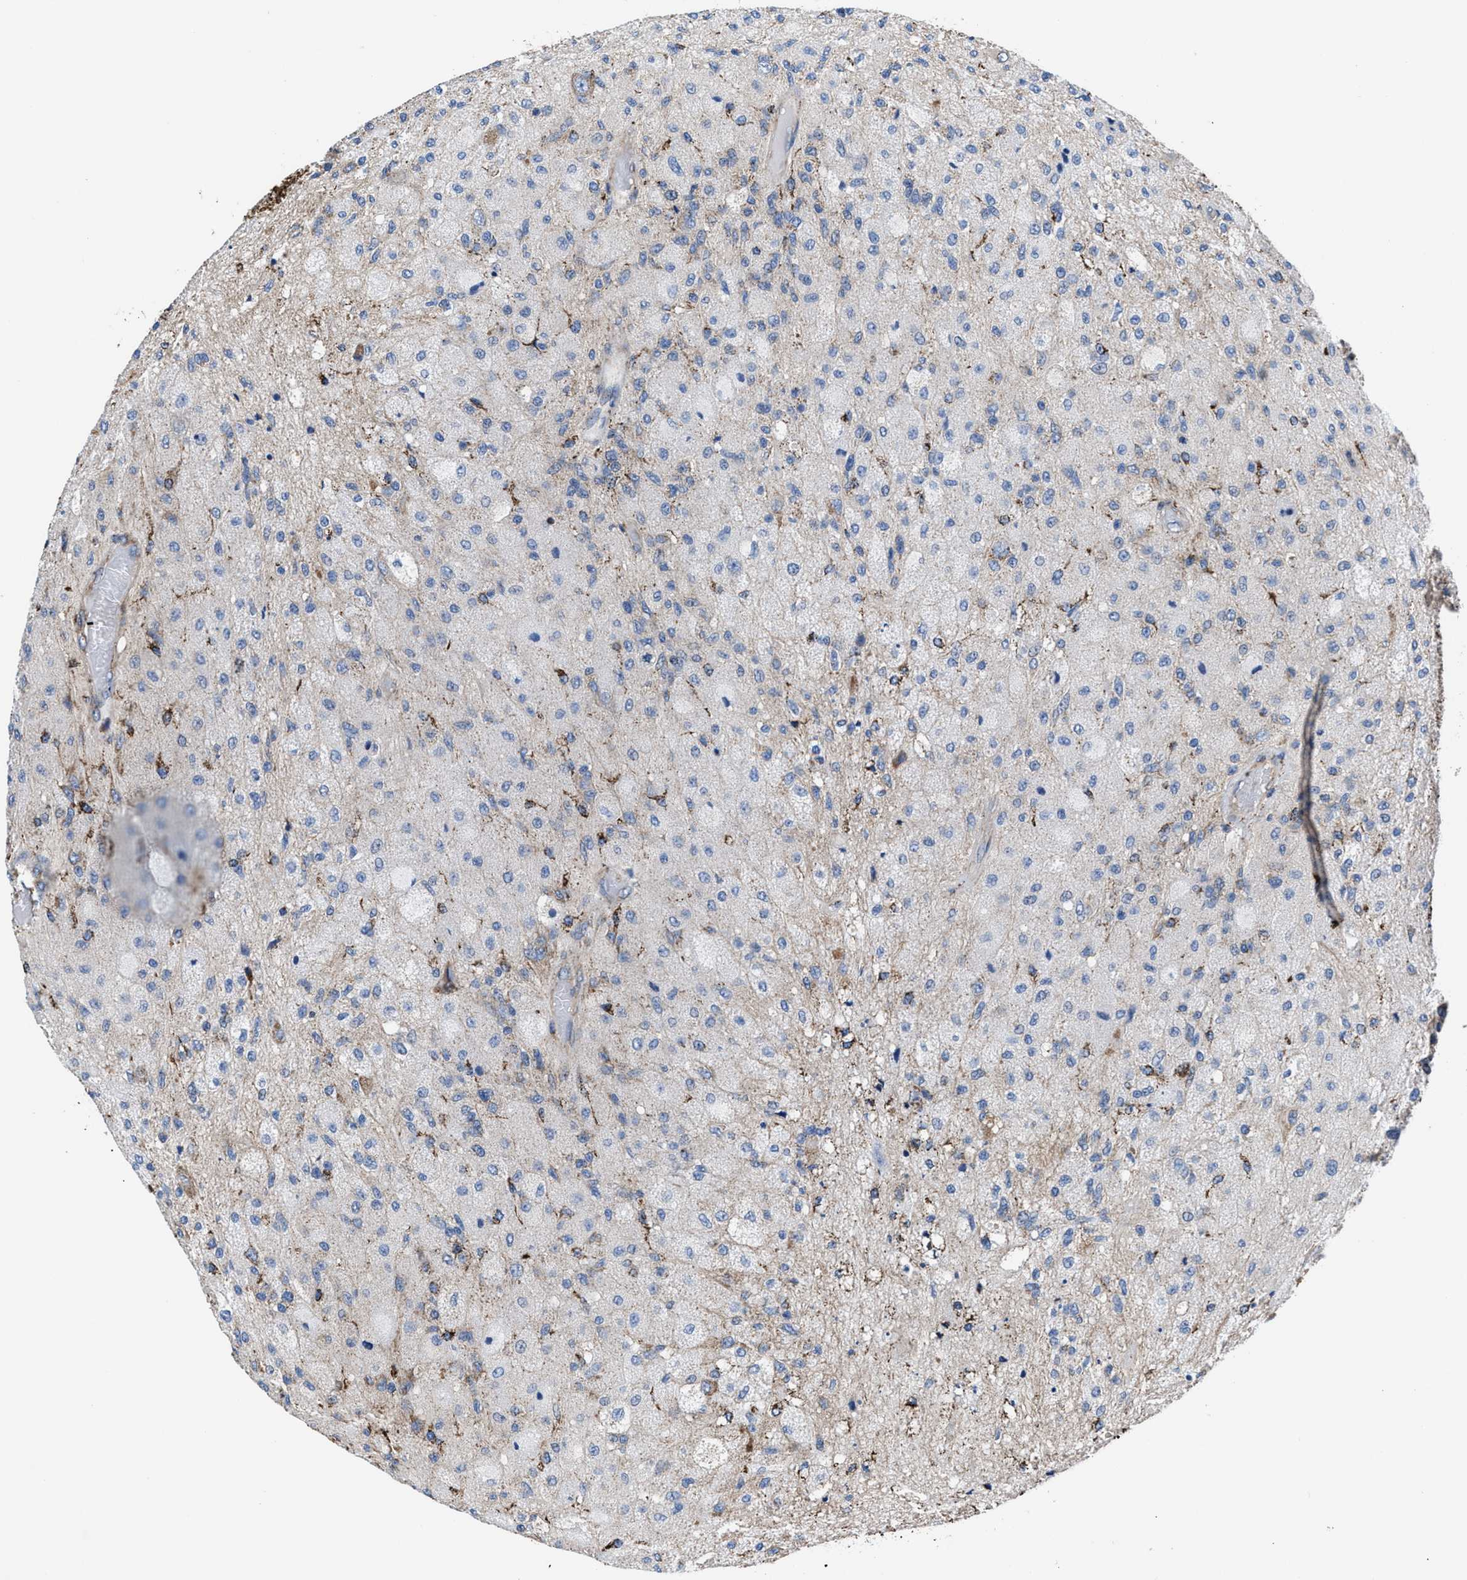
{"staining": {"intensity": "moderate", "quantity": "<25%", "location": "cytoplasmic/membranous"}, "tissue": "glioma", "cell_type": "Tumor cells", "image_type": "cancer", "snomed": [{"axis": "morphology", "description": "Normal tissue, NOS"}, {"axis": "morphology", "description": "Glioma, malignant, High grade"}, {"axis": "topography", "description": "Cerebral cortex"}], "caption": "Malignant high-grade glioma stained with a protein marker displays moderate staining in tumor cells.", "gene": "PRR15L", "patient": {"sex": "male", "age": 77}}